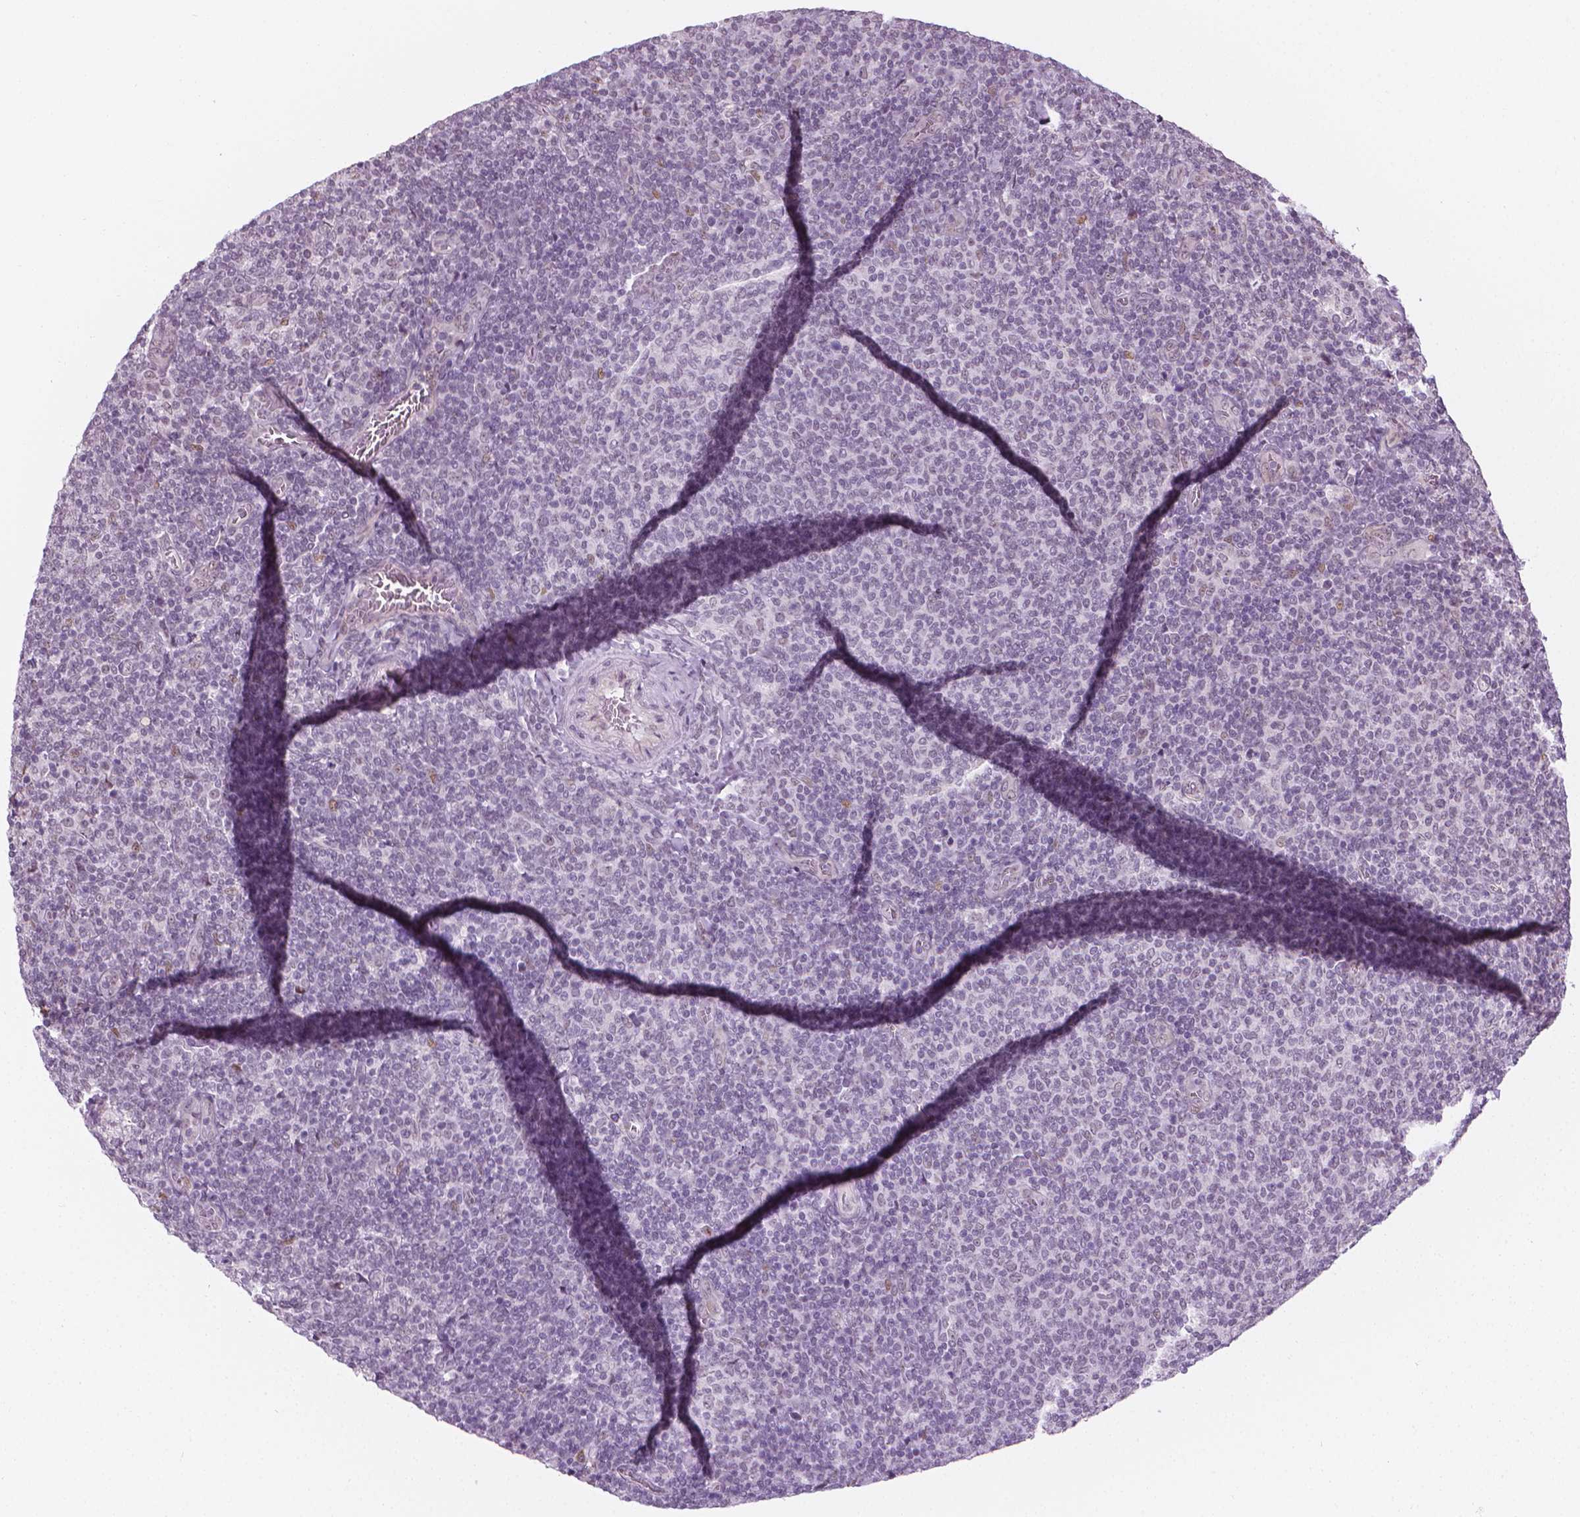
{"staining": {"intensity": "negative", "quantity": "none", "location": "none"}, "tissue": "lymphoma", "cell_type": "Tumor cells", "image_type": "cancer", "snomed": [{"axis": "morphology", "description": "Malignant lymphoma, non-Hodgkin's type, Low grade"}, {"axis": "topography", "description": "Lymph node"}], "caption": "The image exhibits no staining of tumor cells in malignant lymphoma, non-Hodgkin's type (low-grade).", "gene": "CDKN1C", "patient": {"sex": "male", "age": 52}}